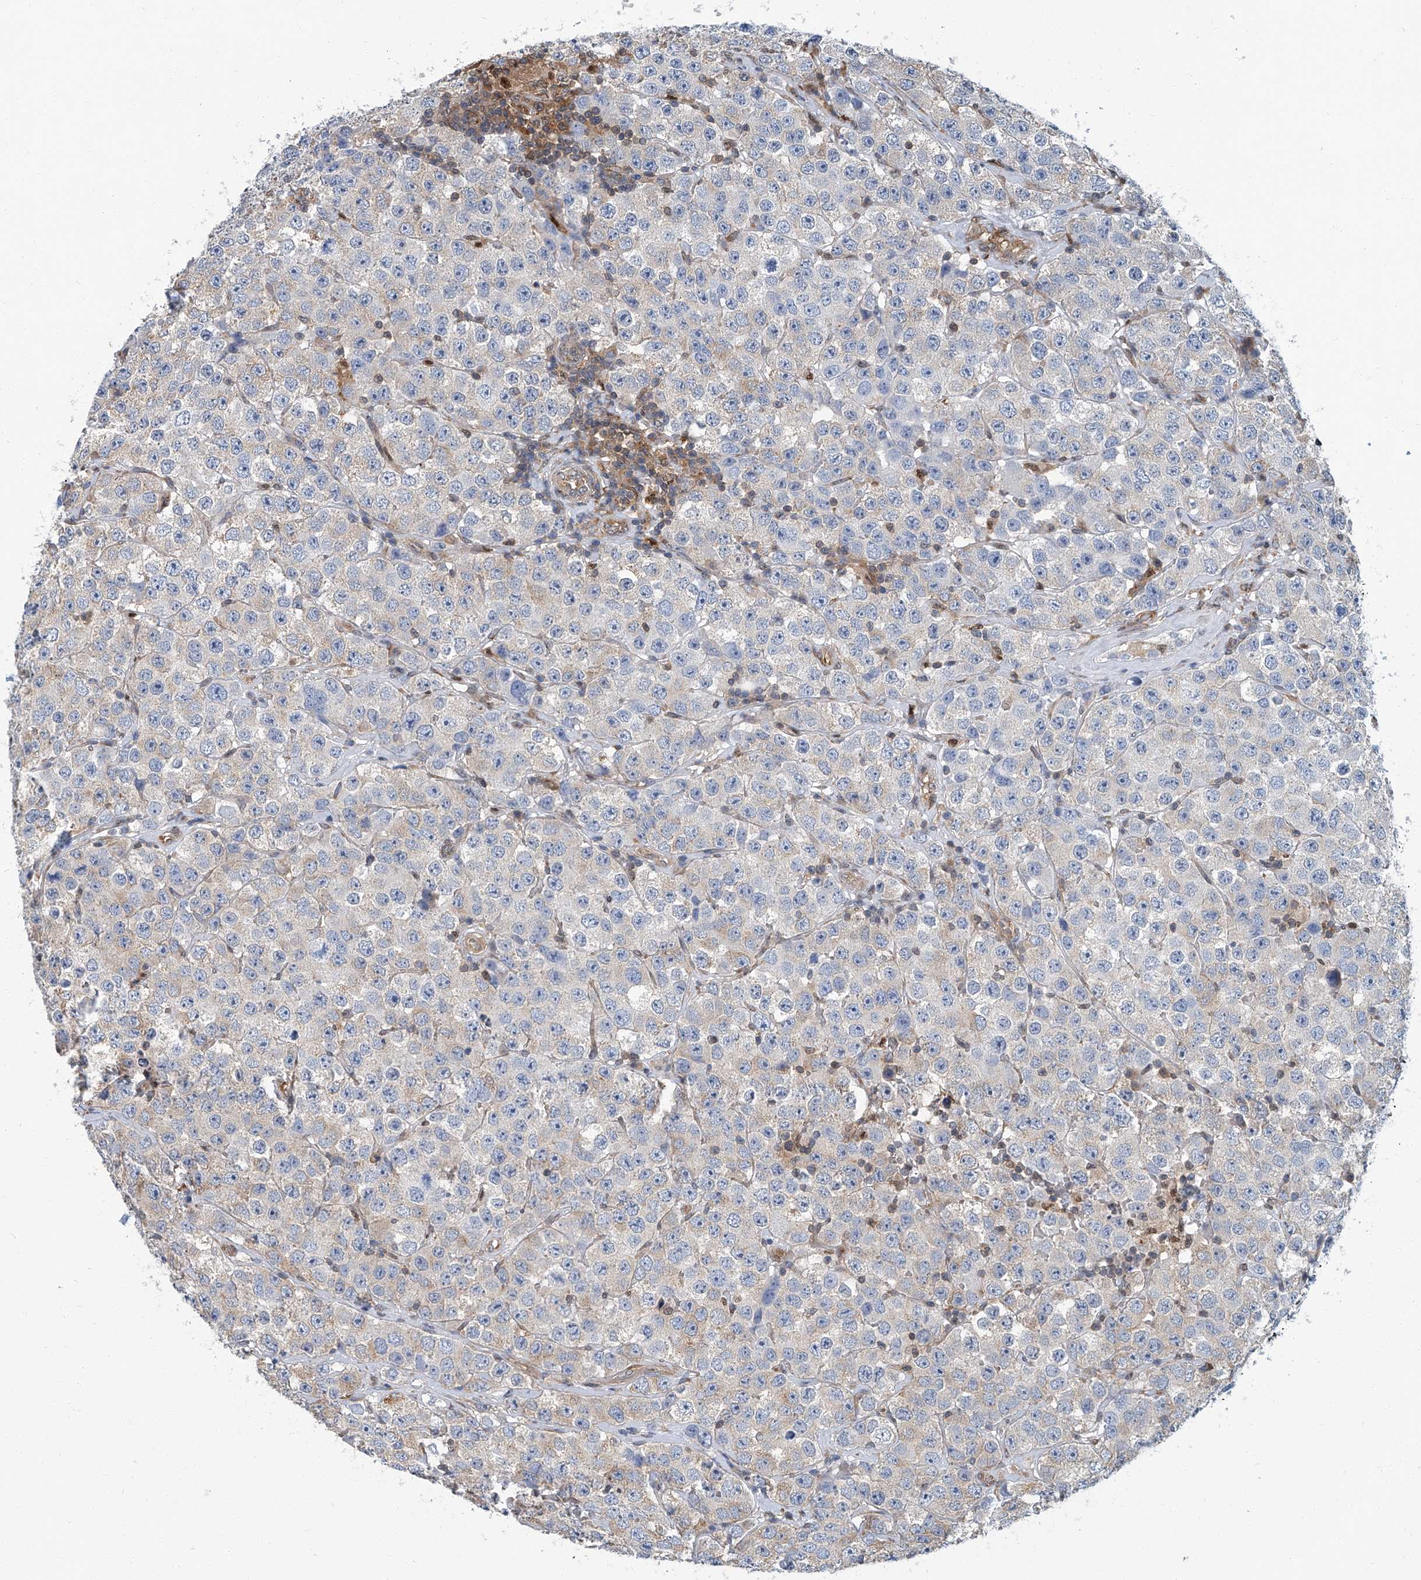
{"staining": {"intensity": "weak", "quantity": "<25%", "location": "cytoplasmic/membranous"}, "tissue": "testis cancer", "cell_type": "Tumor cells", "image_type": "cancer", "snomed": [{"axis": "morphology", "description": "Seminoma, NOS"}, {"axis": "topography", "description": "Testis"}], "caption": "Human testis cancer (seminoma) stained for a protein using immunohistochemistry shows no positivity in tumor cells.", "gene": "PSMB10", "patient": {"sex": "male", "age": 28}}